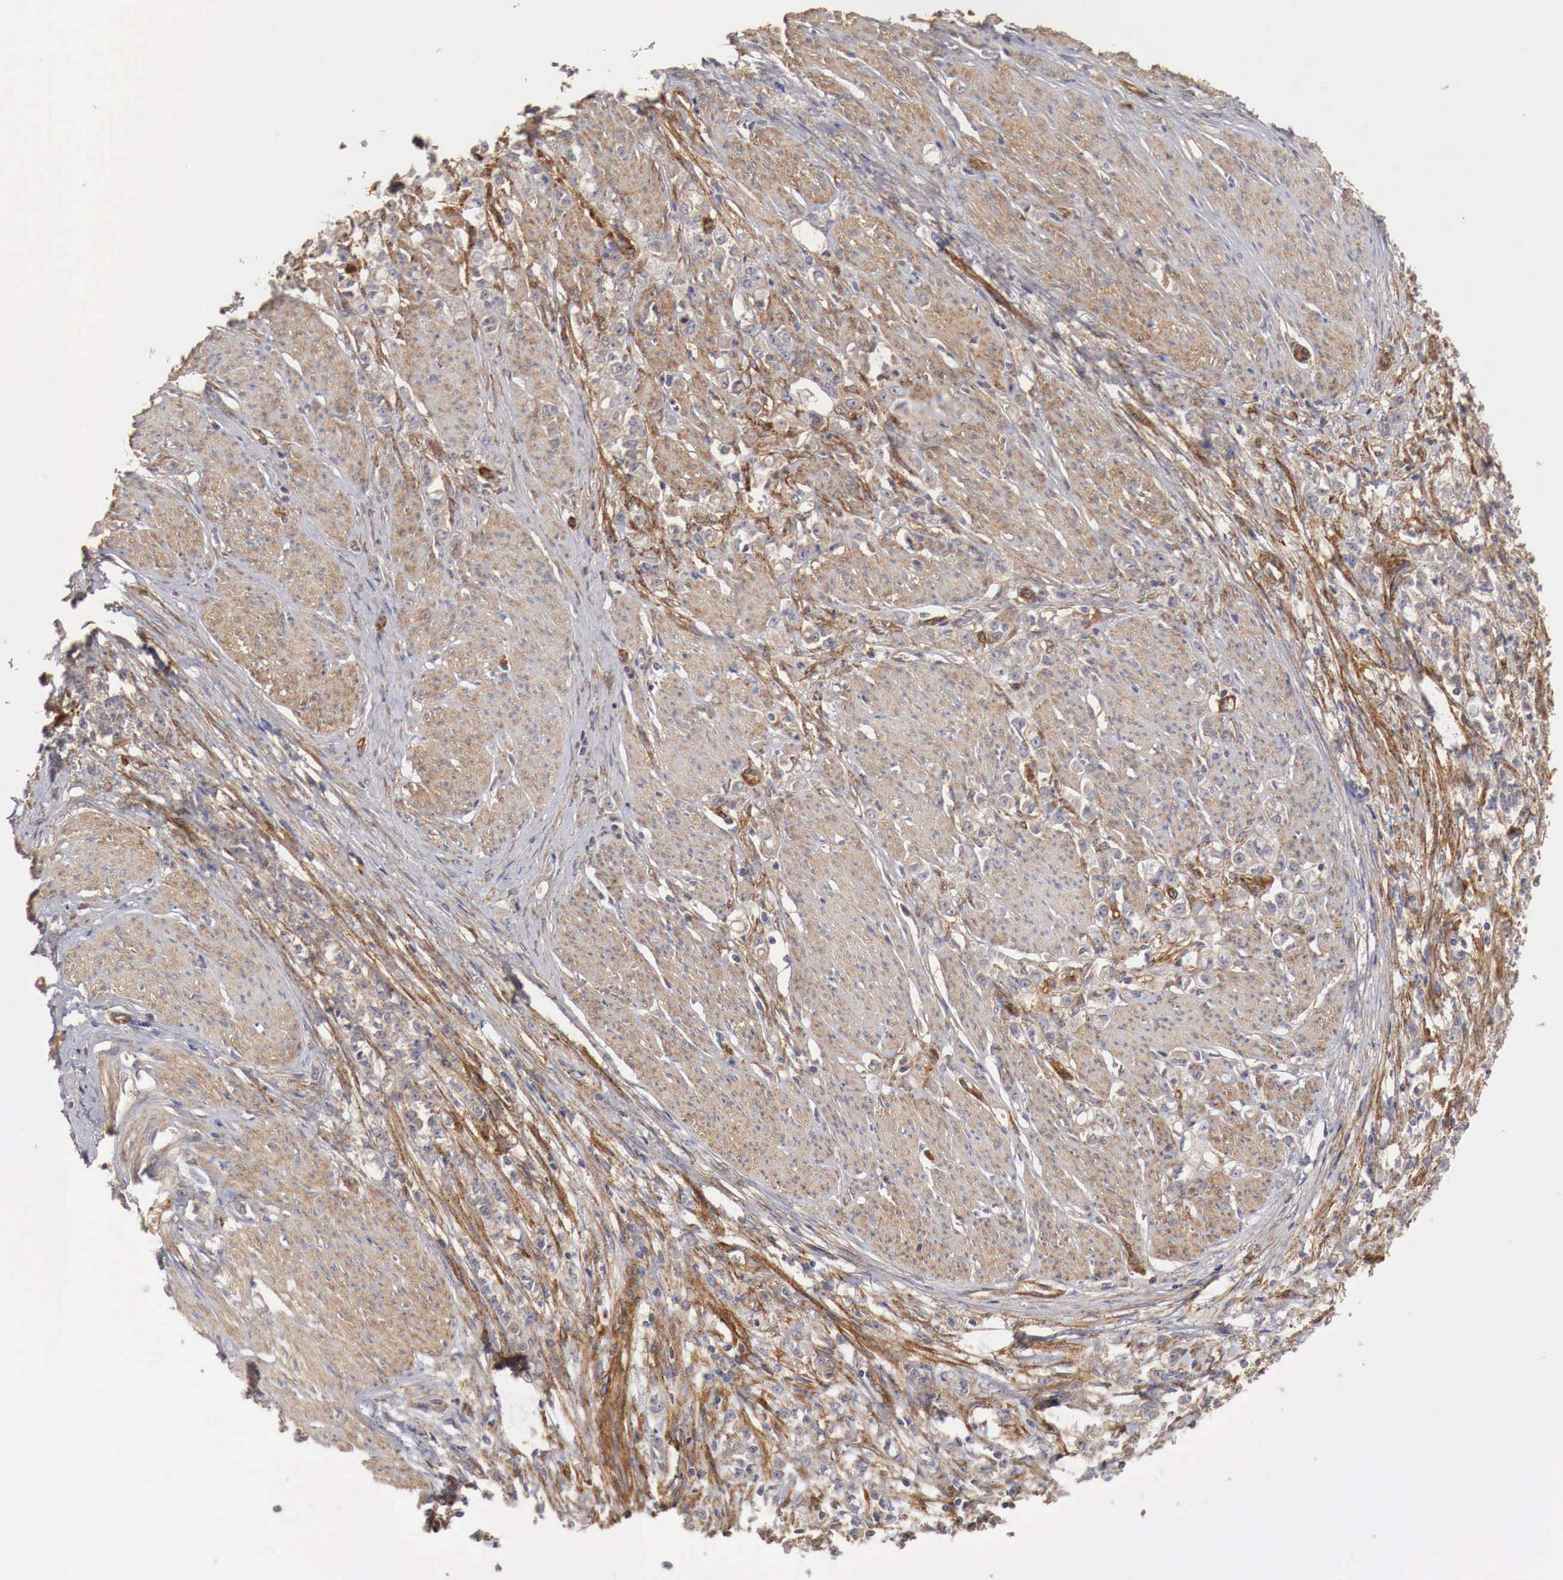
{"staining": {"intensity": "weak", "quantity": ">75%", "location": "cytoplasmic/membranous"}, "tissue": "stomach cancer", "cell_type": "Tumor cells", "image_type": "cancer", "snomed": [{"axis": "morphology", "description": "Adenocarcinoma, NOS"}, {"axis": "topography", "description": "Stomach"}], "caption": "About >75% of tumor cells in human stomach cancer display weak cytoplasmic/membranous protein expression as visualized by brown immunohistochemical staining.", "gene": "ARMCX4", "patient": {"sex": "male", "age": 72}}